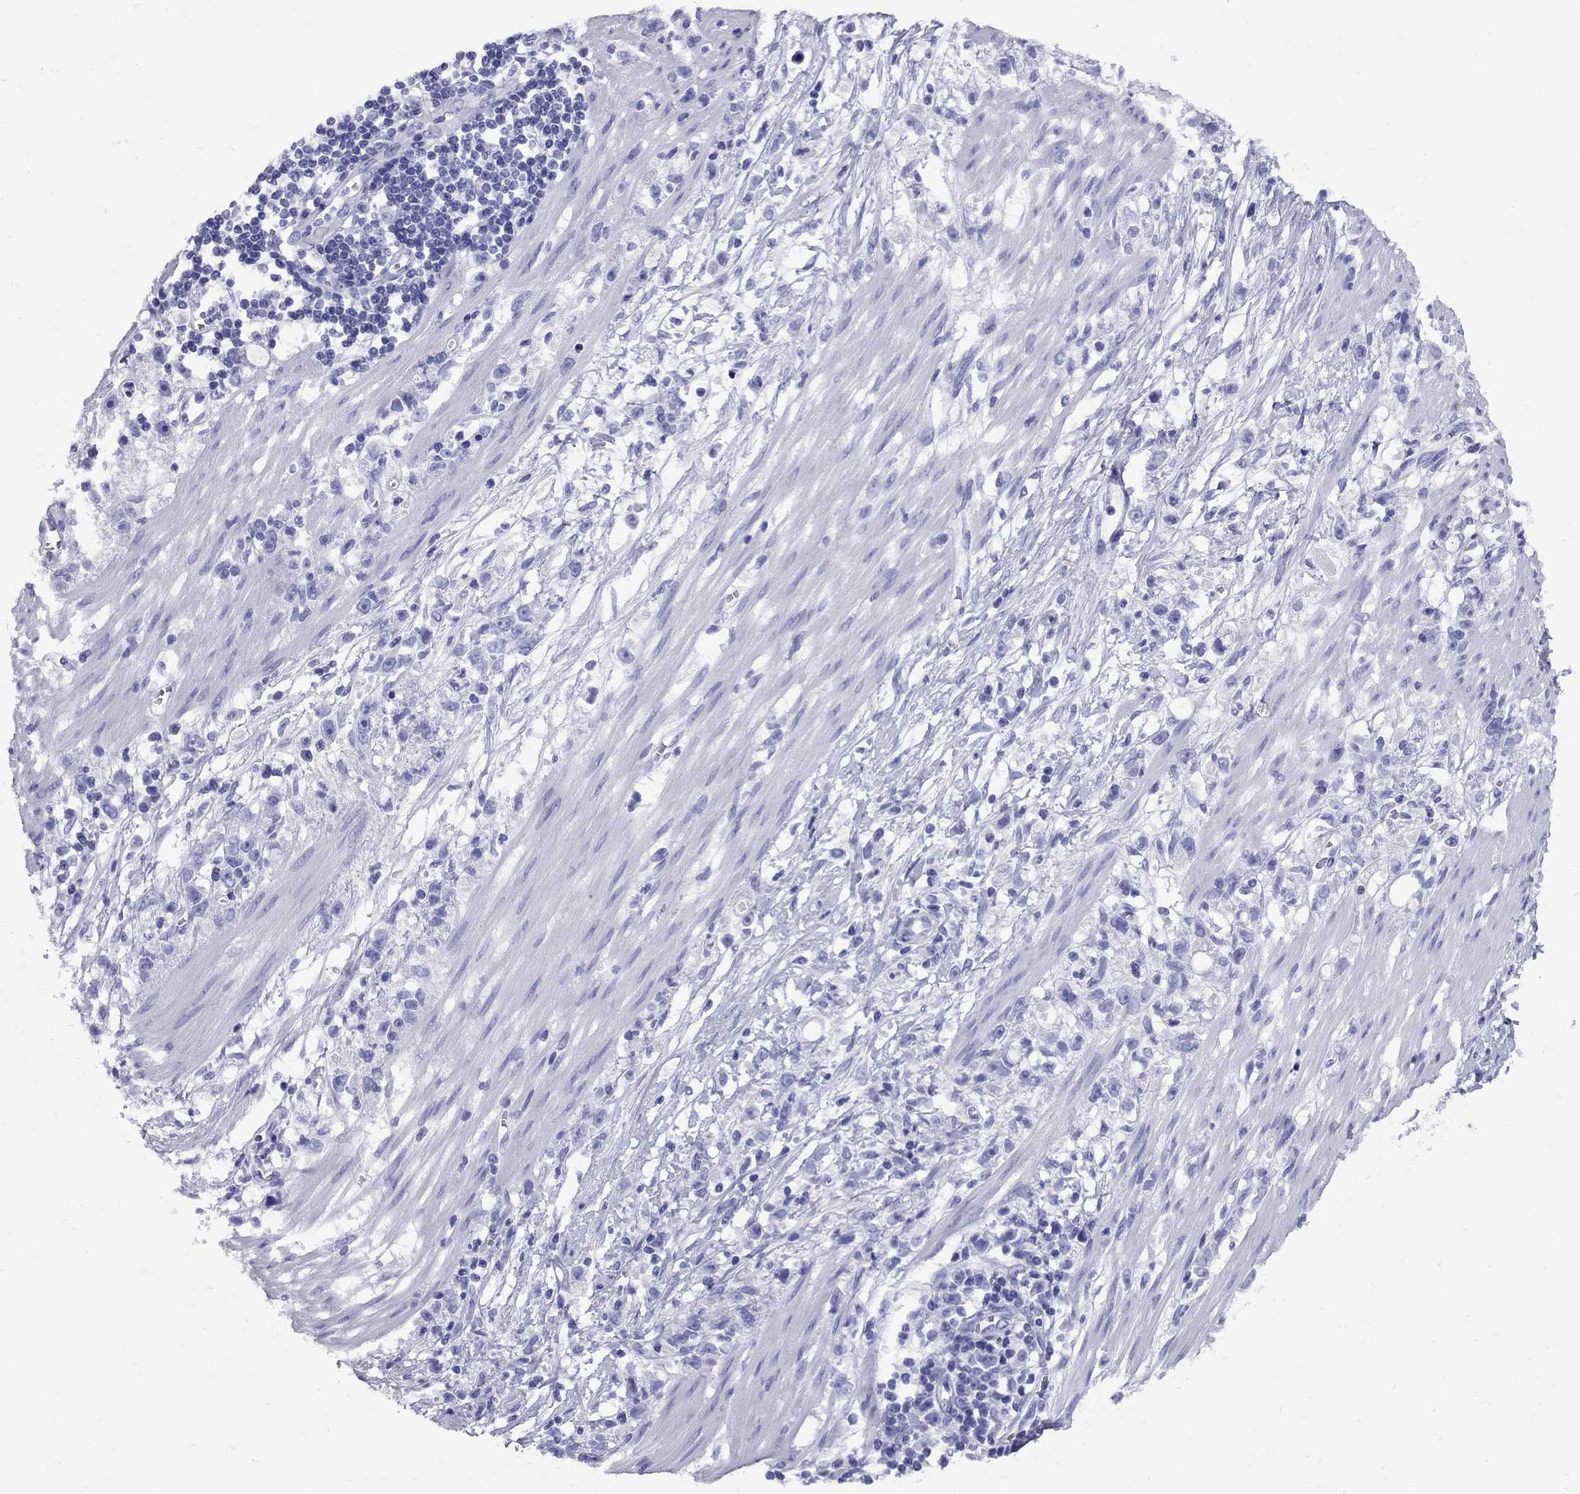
{"staining": {"intensity": "negative", "quantity": "none", "location": "none"}, "tissue": "stomach cancer", "cell_type": "Tumor cells", "image_type": "cancer", "snomed": [{"axis": "morphology", "description": "Adenocarcinoma, NOS"}, {"axis": "topography", "description": "Stomach"}], "caption": "This is an IHC image of stomach cancer. There is no expression in tumor cells.", "gene": "AVPR1B", "patient": {"sex": "female", "age": 59}}